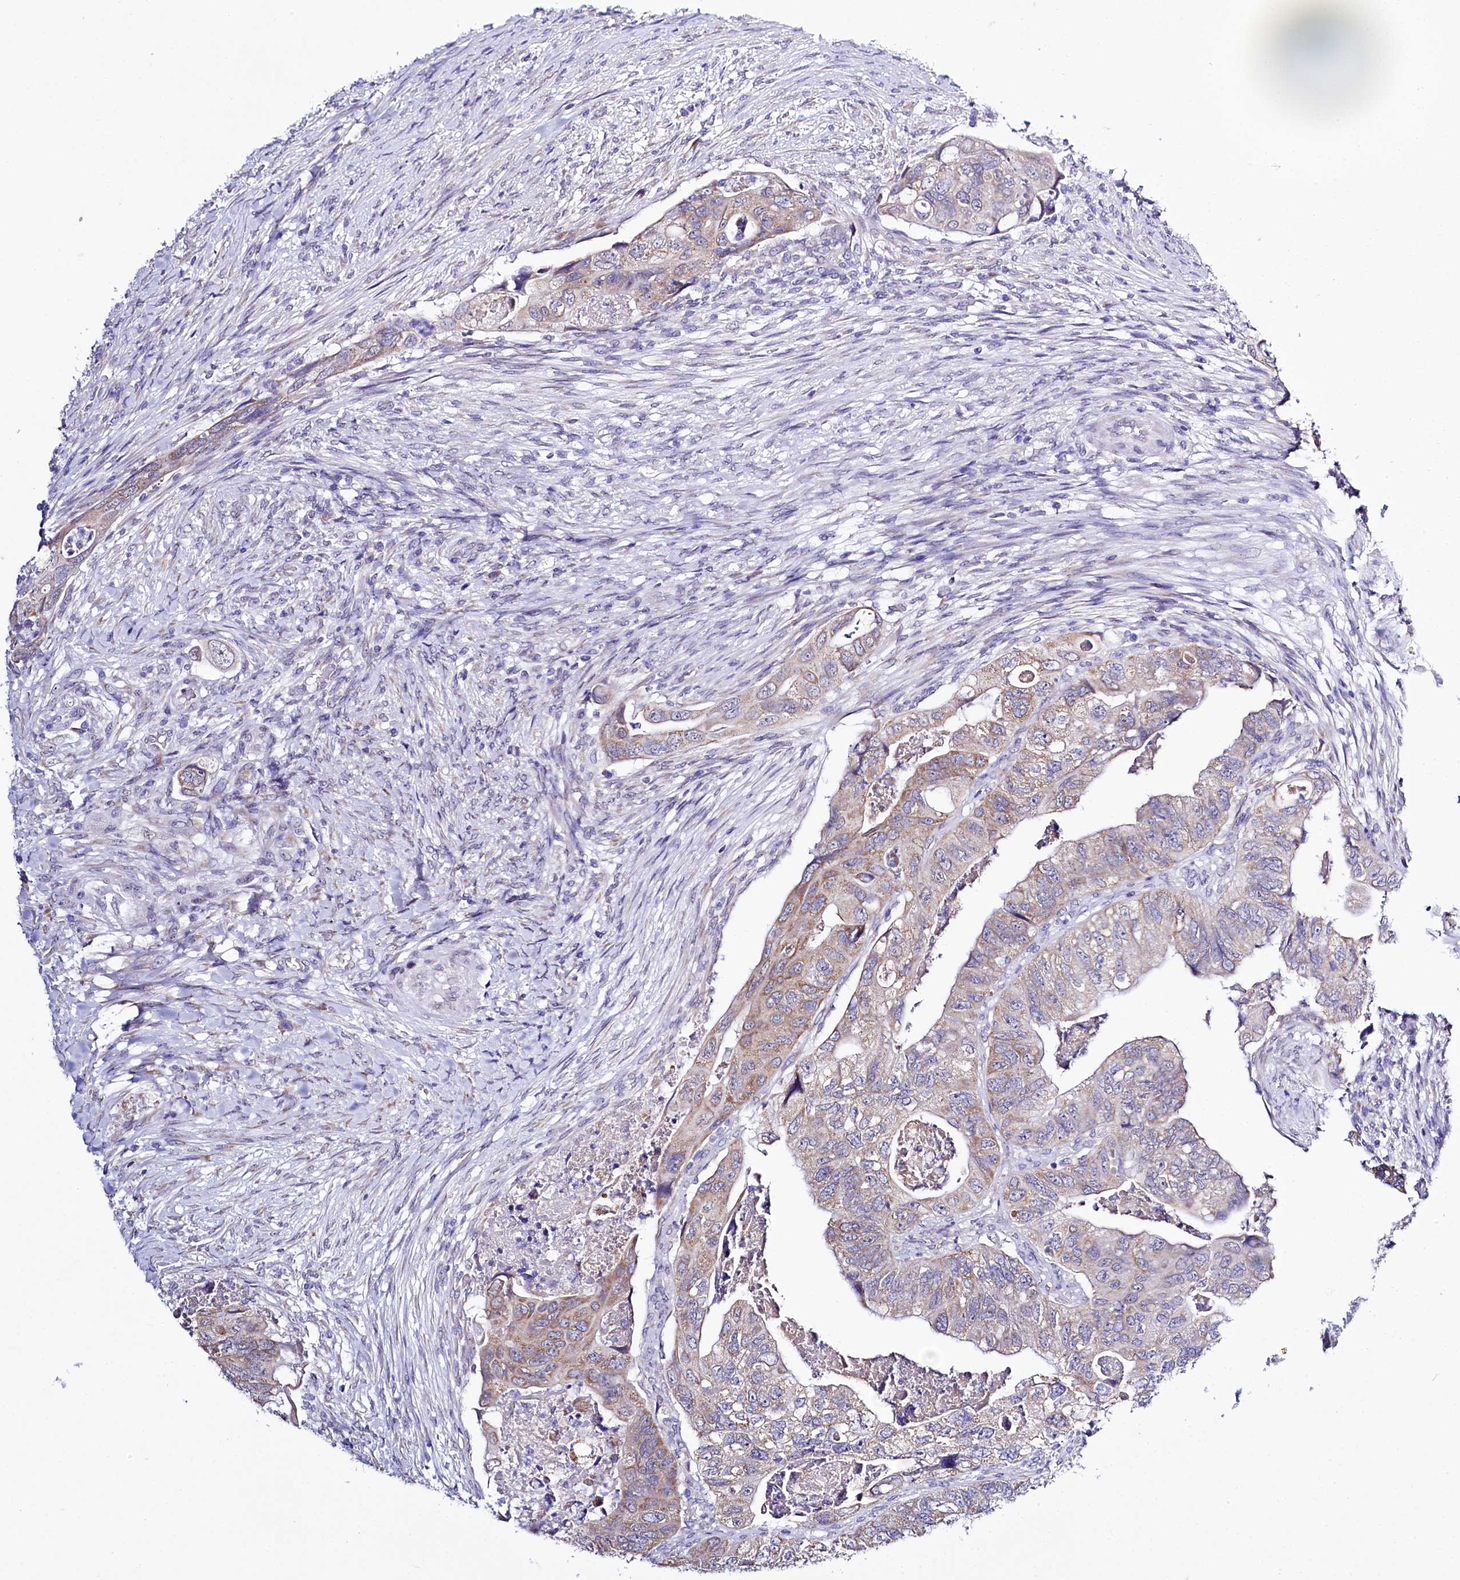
{"staining": {"intensity": "moderate", "quantity": "25%-75%", "location": "cytoplasmic/membranous"}, "tissue": "colorectal cancer", "cell_type": "Tumor cells", "image_type": "cancer", "snomed": [{"axis": "morphology", "description": "Adenocarcinoma, NOS"}, {"axis": "topography", "description": "Rectum"}], "caption": "Immunohistochemistry (DAB) staining of human colorectal adenocarcinoma displays moderate cytoplasmic/membranous protein staining in about 25%-75% of tumor cells.", "gene": "SPATS2", "patient": {"sex": "male", "age": 63}}